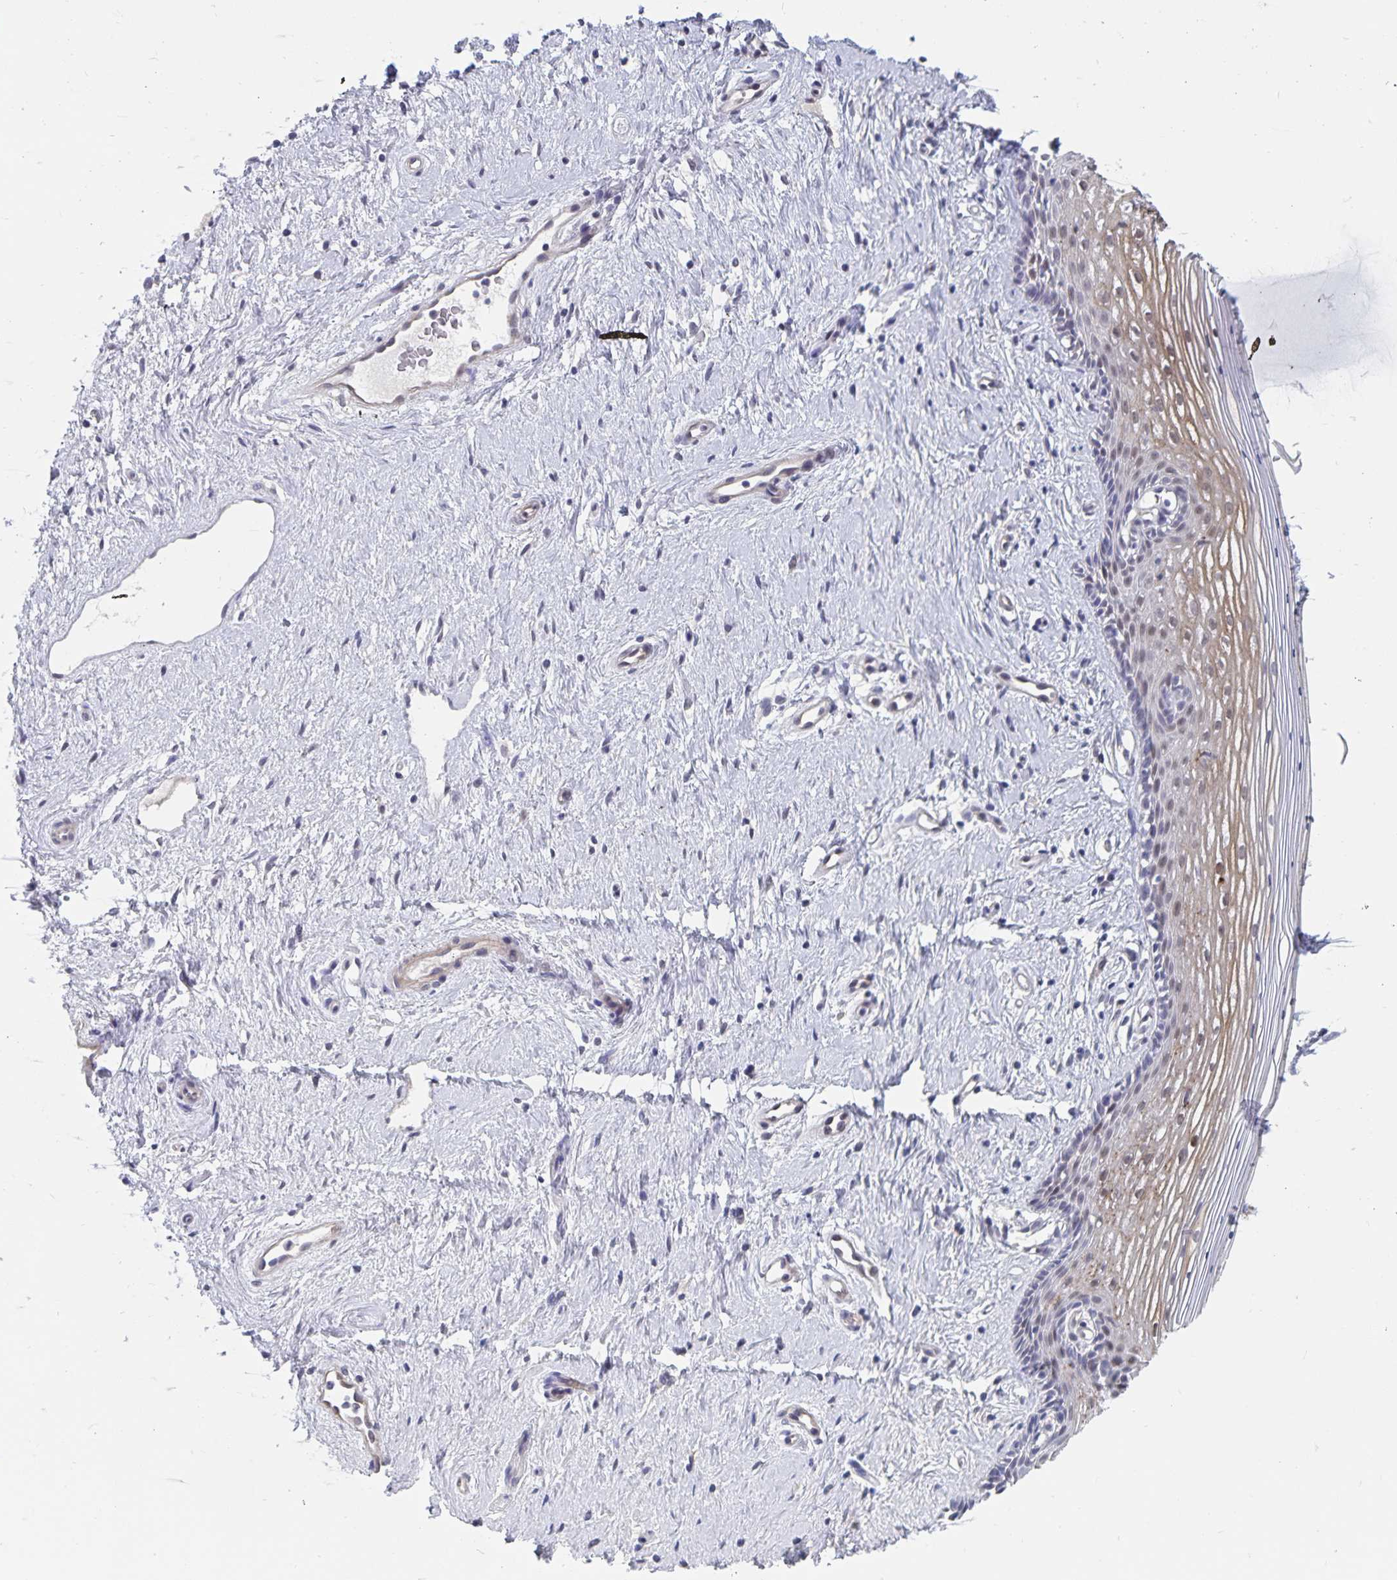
{"staining": {"intensity": "weak", "quantity": "25%-75%", "location": "cytoplasmic/membranous,nuclear"}, "tissue": "vagina", "cell_type": "Squamous epithelial cells", "image_type": "normal", "snomed": [{"axis": "morphology", "description": "Normal tissue, NOS"}, {"axis": "topography", "description": "Vagina"}], "caption": "Vagina was stained to show a protein in brown. There is low levels of weak cytoplasmic/membranous,nuclear expression in about 25%-75% of squamous epithelial cells. The protein is shown in brown color, while the nuclei are stained blue.", "gene": "BAG6", "patient": {"sex": "female", "age": 42}}